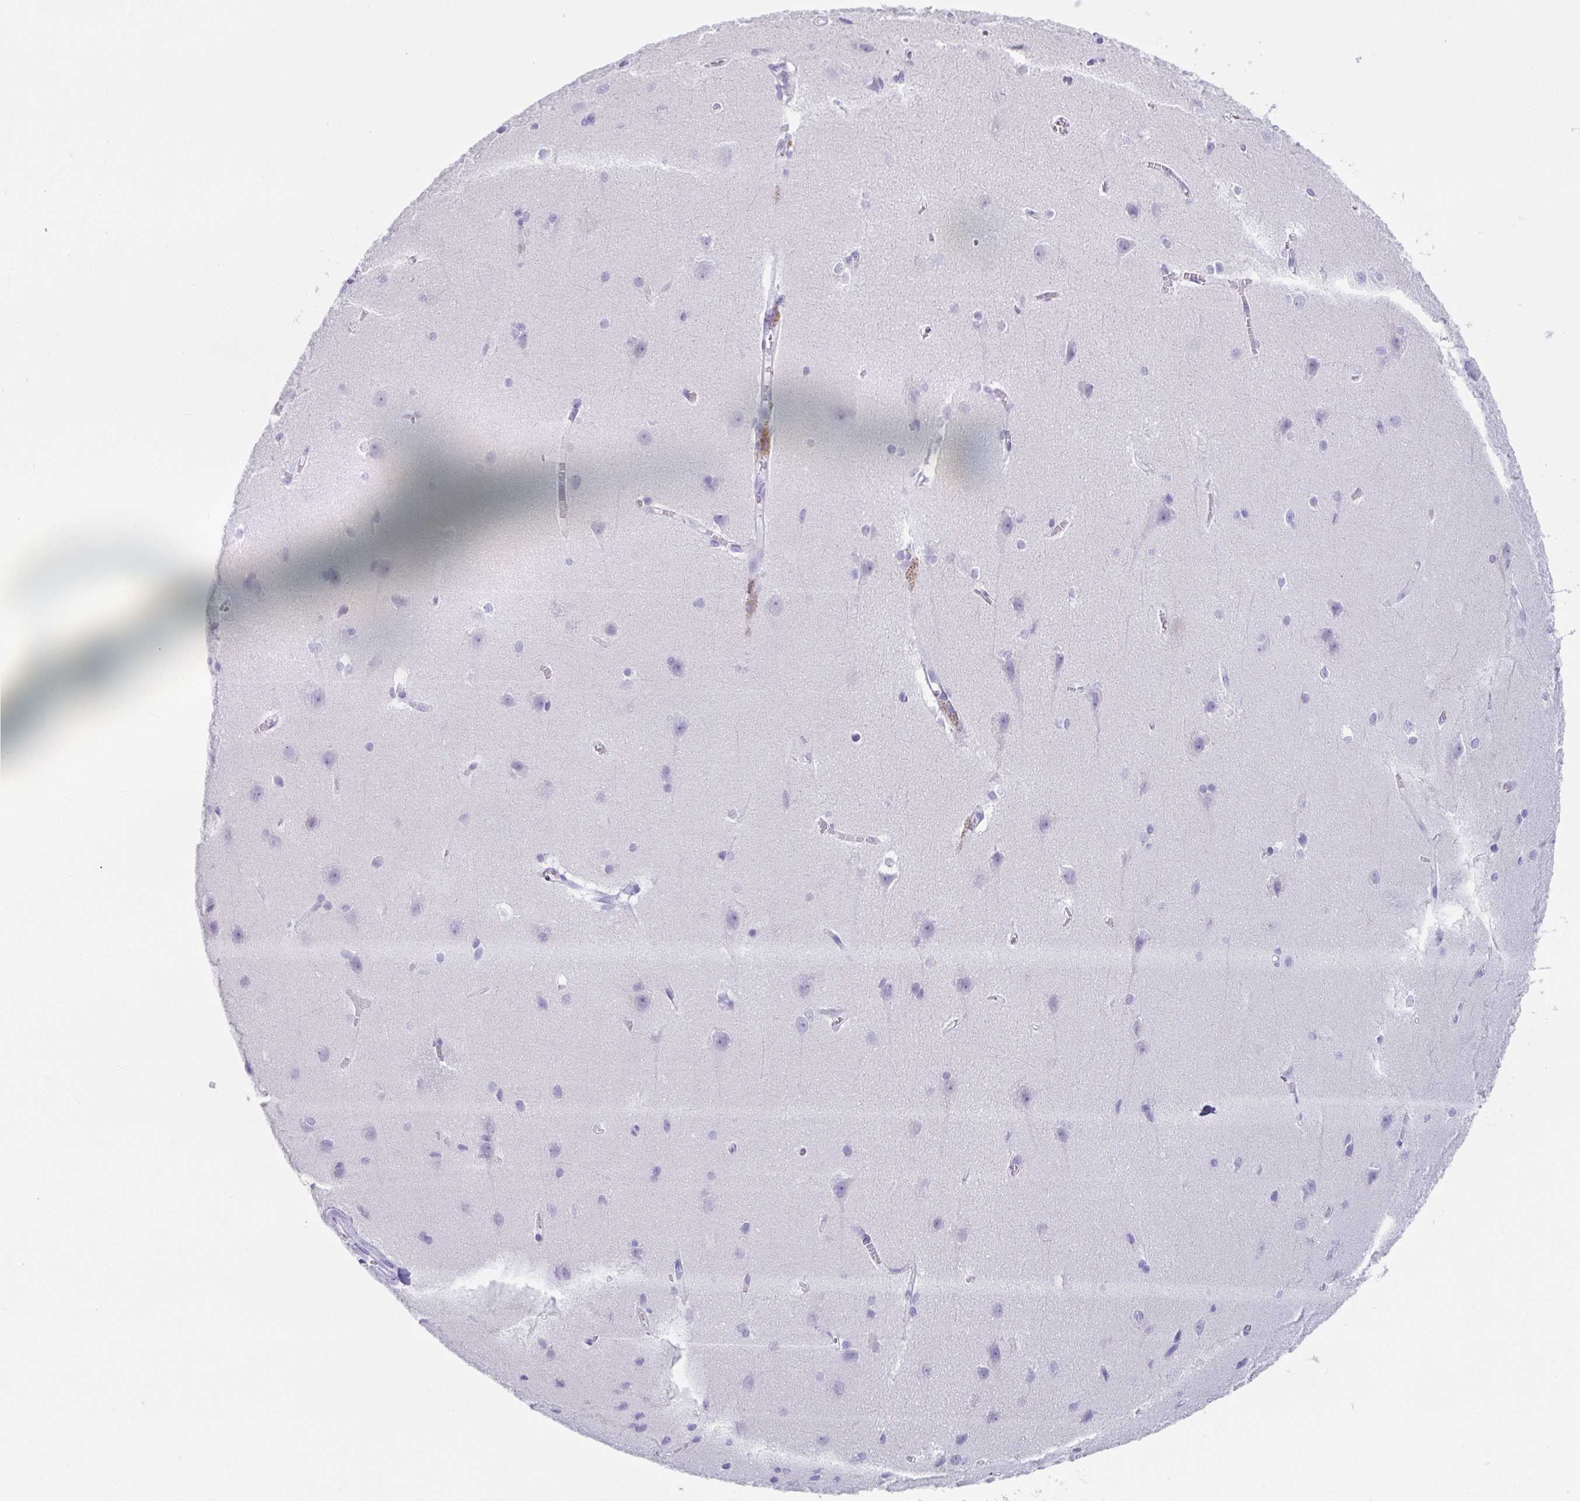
{"staining": {"intensity": "negative", "quantity": "none", "location": "none"}, "tissue": "cerebral cortex", "cell_type": "Endothelial cells", "image_type": "normal", "snomed": [{"axis": "morphology", "description": "Normal tissue, NOS"}, {"axis": "topography", "description": "Cerebral cortex"}], "caption": "Immunohistochemistry micrograph of benign human cerebral cortex stained for a protein (brown), which displays no positivity in endothelial cells.", "gene": "PLA2G1B", "patient": {"sex": "male", "age": 37}}